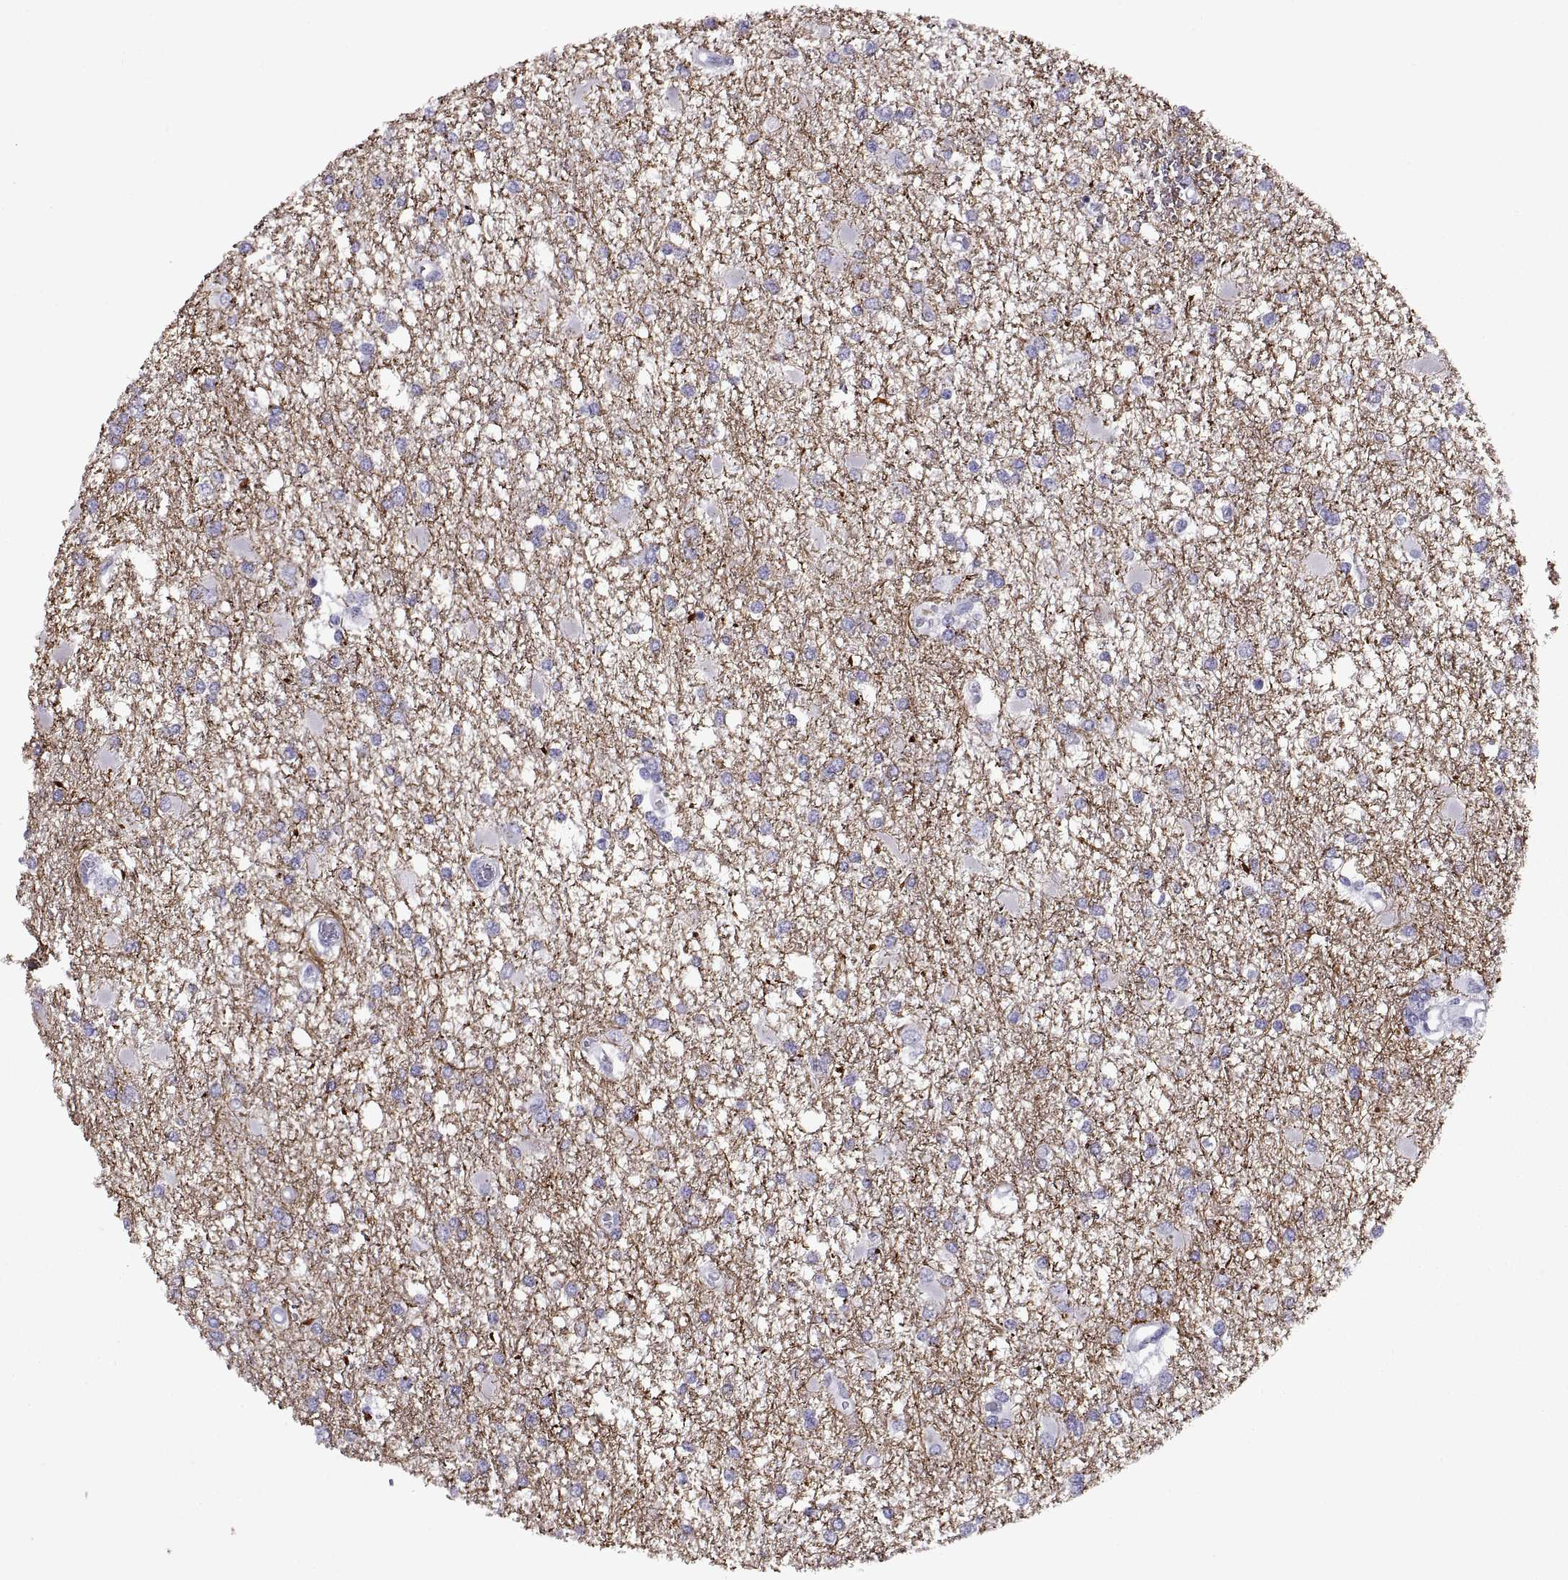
{"staining": {"intensity": "negative", "quantity": "none", "location": "none"}, "tissue": "glioma", "cell_type": "Tumor cells", "image_type": "cancer", "snomed": [{"axis": "morphology", "description": "Glioma, malignant, High grade"}, {"axis": "topography", "description": "Cerebral cortex"}], "caption": "This micrograph is of glioma stained with IHC to label a protein in brown with the nuclei are counter-stained blue. There is no staining in tumor cells.", "gene": "RGS20", "patient": {"sex": "male", "age": 79}}